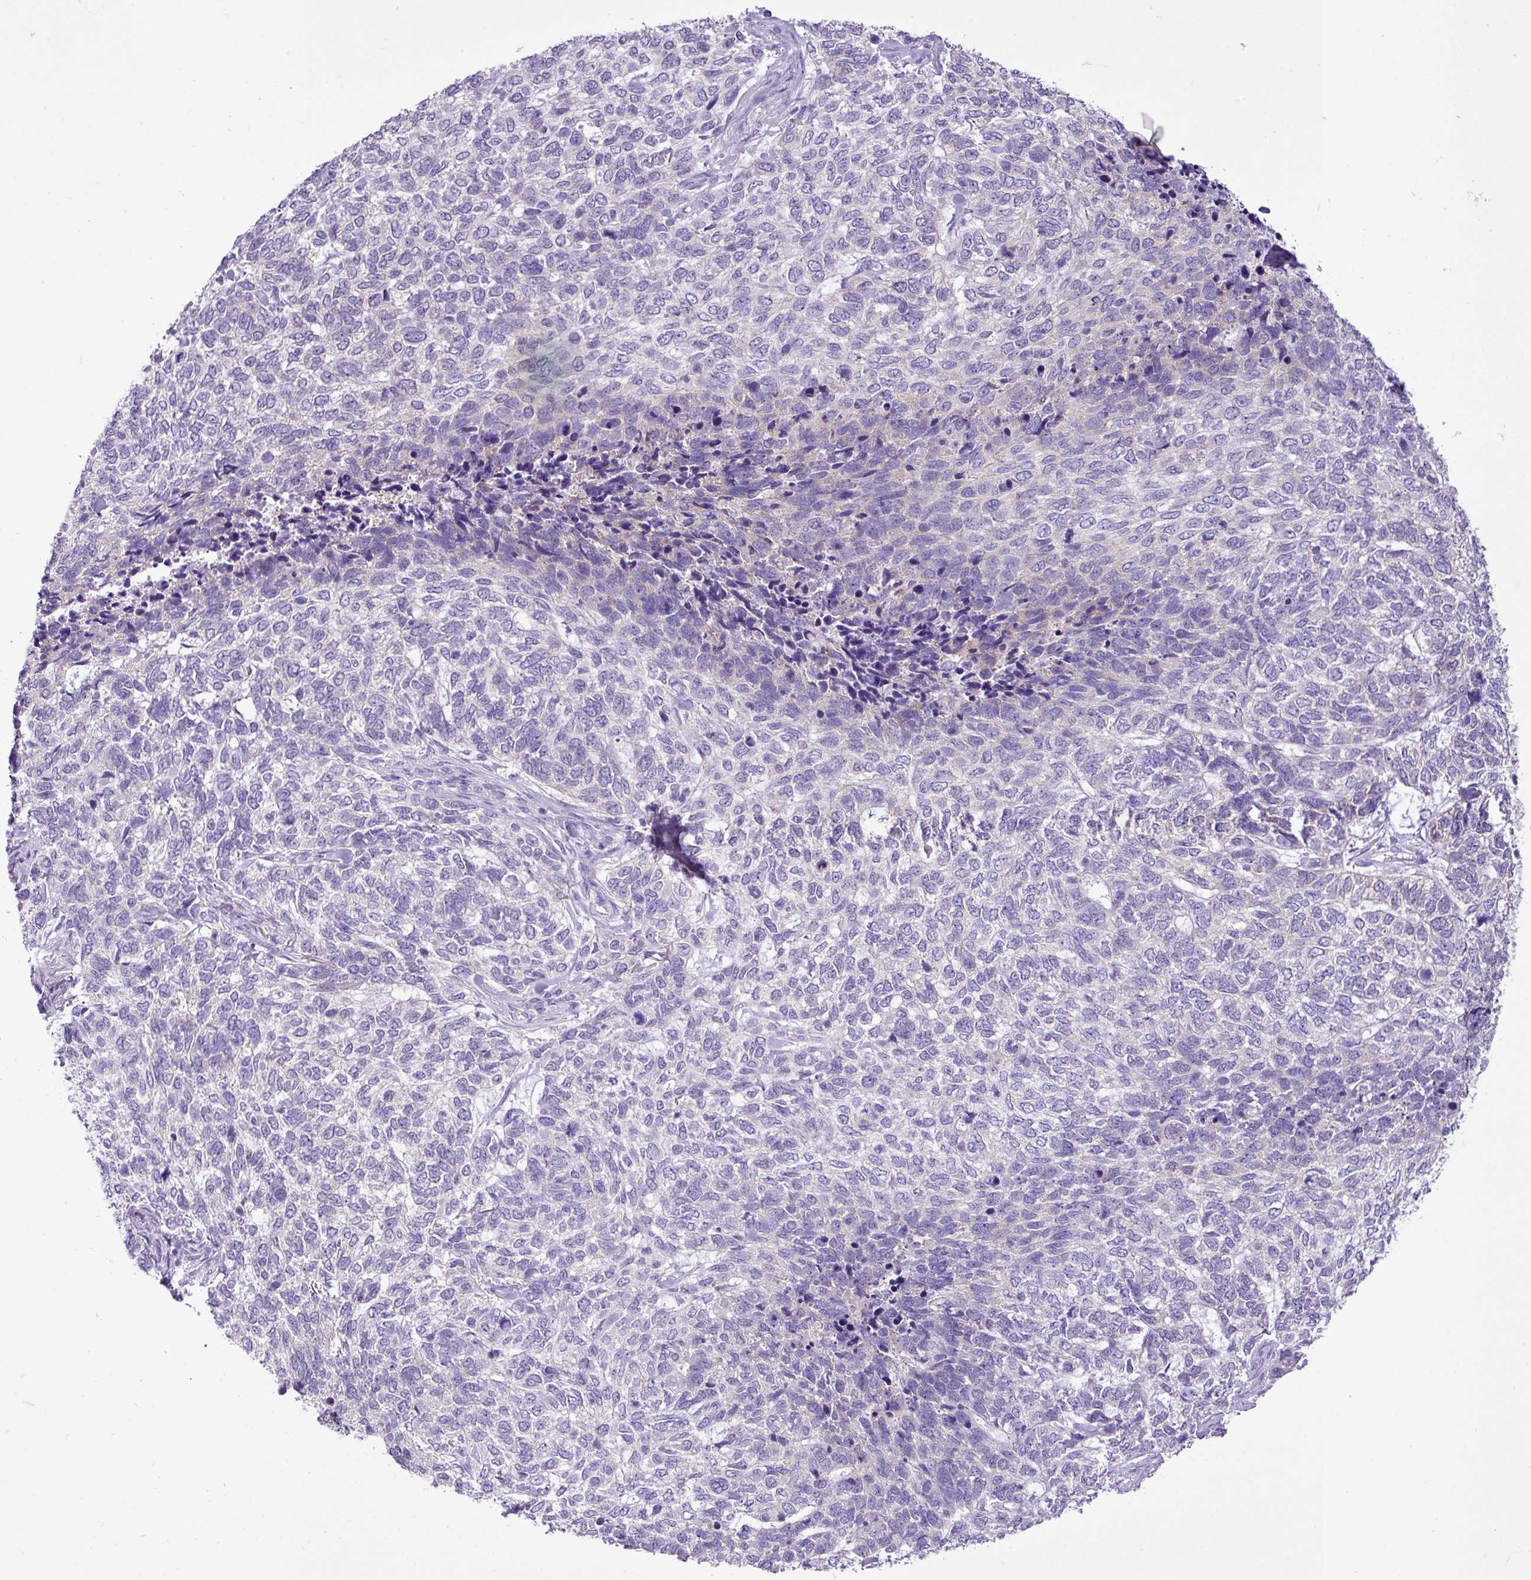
{"staining": {"intensity": "negative", "quantity": "none", "location": "none"}, "tissue": "skin cancer", "cell_type": "Tumor cells", "image_type": "cancer", "snomed": [{"axis": "morphology", "description": "Basal cell carcinoma"}, {"axis": "topography", "description": "Skin"}], "caption": "This is an immunohistochemistry (IHC) histopathology image of human skin cancer. There is no staining in tumor cells.", "gene": "ZSCAN5A", "patient": {"sex": "female", "age": 65}}